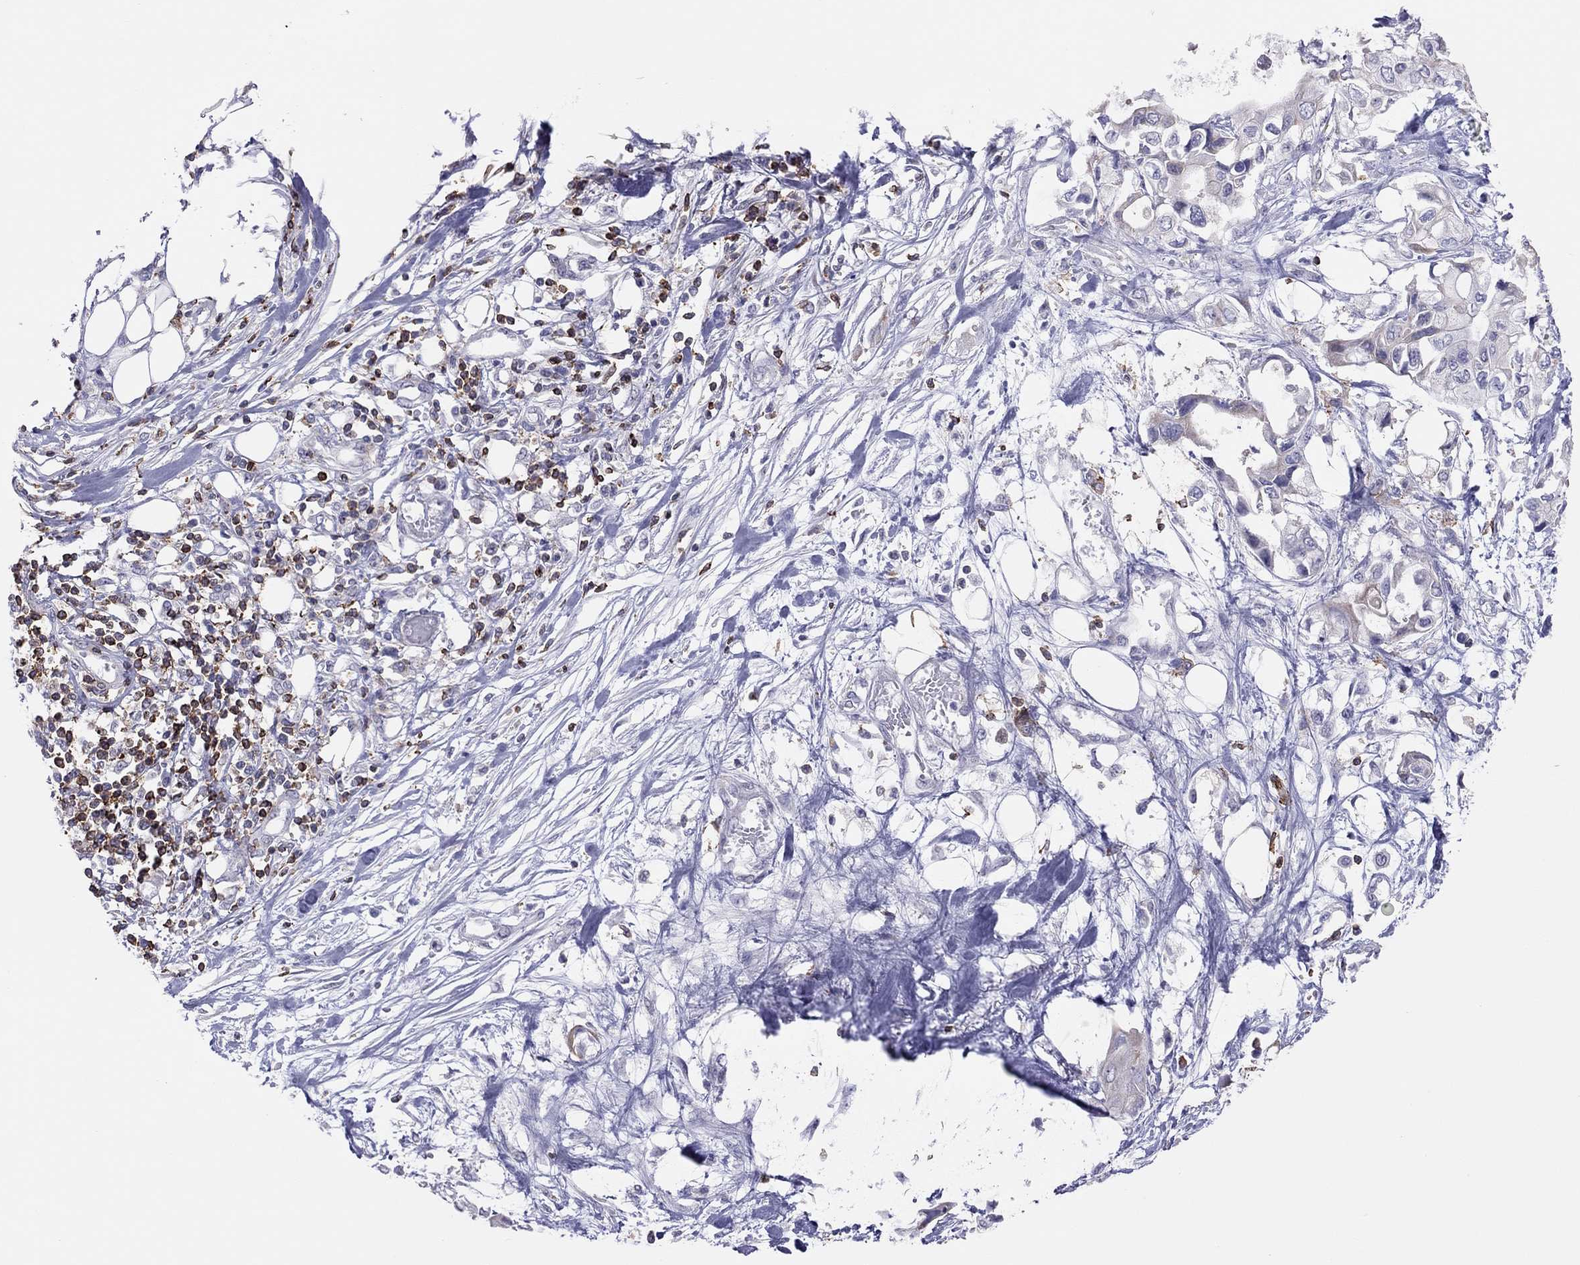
{"staining": {"intensity": "negative", "quantity": "none", "location": "none"}, "tissue": "pancreatic cancer", "cell_type": "Tumor cells", "image_type": "cancer", "snomed": [{"axis": "morphology", "description": "Adenocarcinoma, NOS"}, {"axis": "topography", "description": "Pancreas"}], "caption": "Immunohistochemistry (IHC) histopathology image of pancreatic cancer (adenocarcinoma) stained for a protein (brown), which demonstrates no staining in tumor cells. (Brightfield microscopy of DAB (3,3'-diaminobenzidine) IHC at high magnification).", "gene": "MND1", "patient": {"sex": "female", "age": 63}}